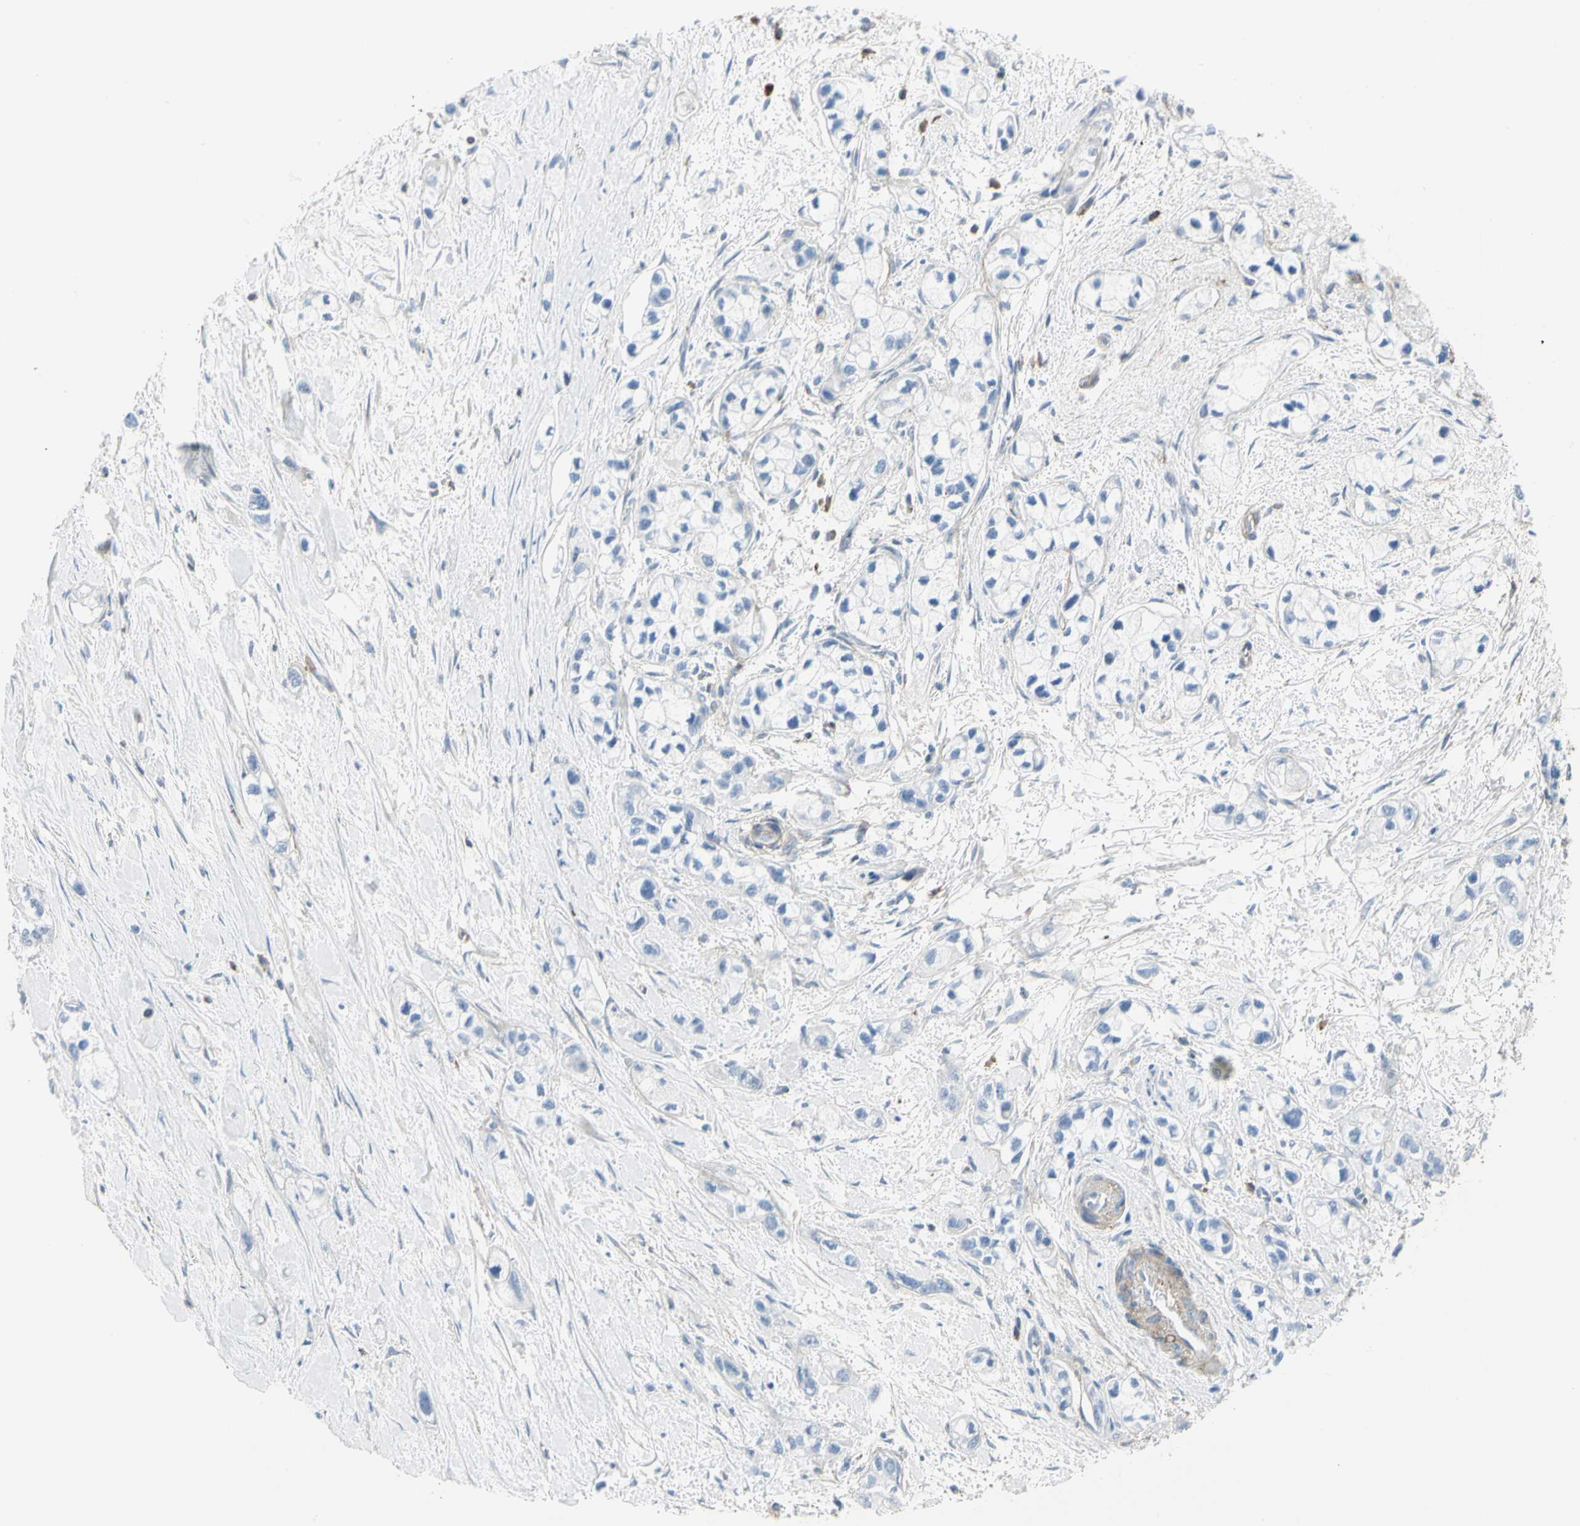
{"staining": {"intensity": "negative", "quantity": "none", "location": "none"}, "tissue": "pancreatic cancer", "cell_type": "Tumor cells", "image_type": "cancer", "snomed": [{"axis": "morphology", "description": "Adenocarcinoma, NOS"}, {"axis": "topography", "description": "Pancreas"}], "caption": "High power microscopy image of an immunohistochemistry histopathology image of adenocarcinoma (pancreatic), revealing no significant staining in tumor cells. (Stains: DAB IHC with hematoxylin counter stain, Microscopy: brightfield microscopy at high magnification).", "gene": "CLEC2B", "patient": {"sex": "male", "age": 74}}